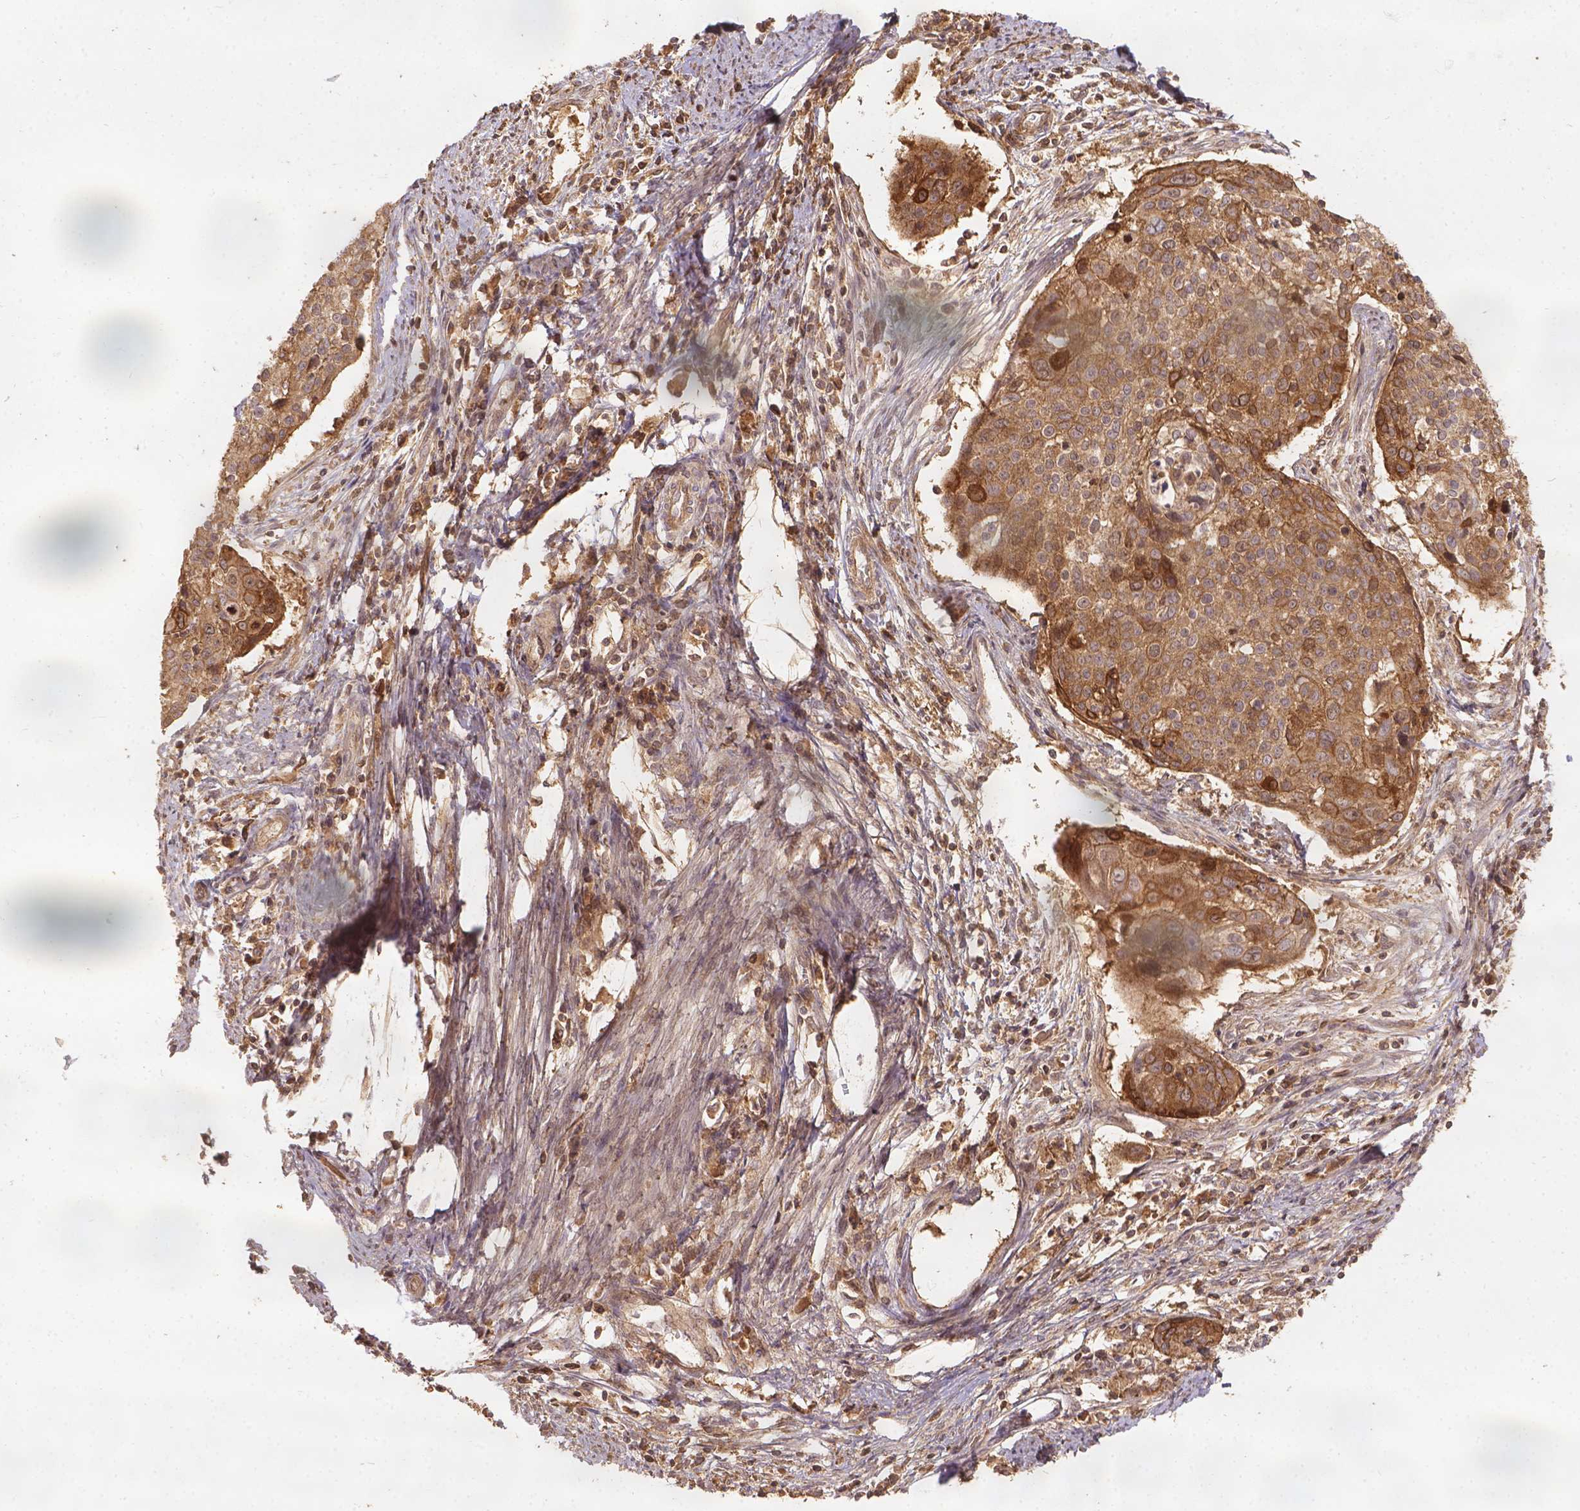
{"staining": {"intensity": "moderate", "quantity": ">75%", "location": "cytoplasmic/membranous"}, "tissue": "cervical cancer", "cell_type": "Tumor cells", "image_type": "cancer", "snomed": [{"axis": "morphology", "description": "Squamous cell carcinoma, NOS"}, {"axis": "topography", "description": "Cervix"}], "caption": "High-magnification brightfield microscopy of cervical squamous cell carcinoma stained with DAB (3,3'-diaminobenzidine) (brown) and counterstained with hematoxylin (blue). tumor cells exhibit moderate cytoplasmic/membranous expression is present in about>75% of cells.", "gene": "XPR1", "patient": {"sex": "female", "age": 39}}